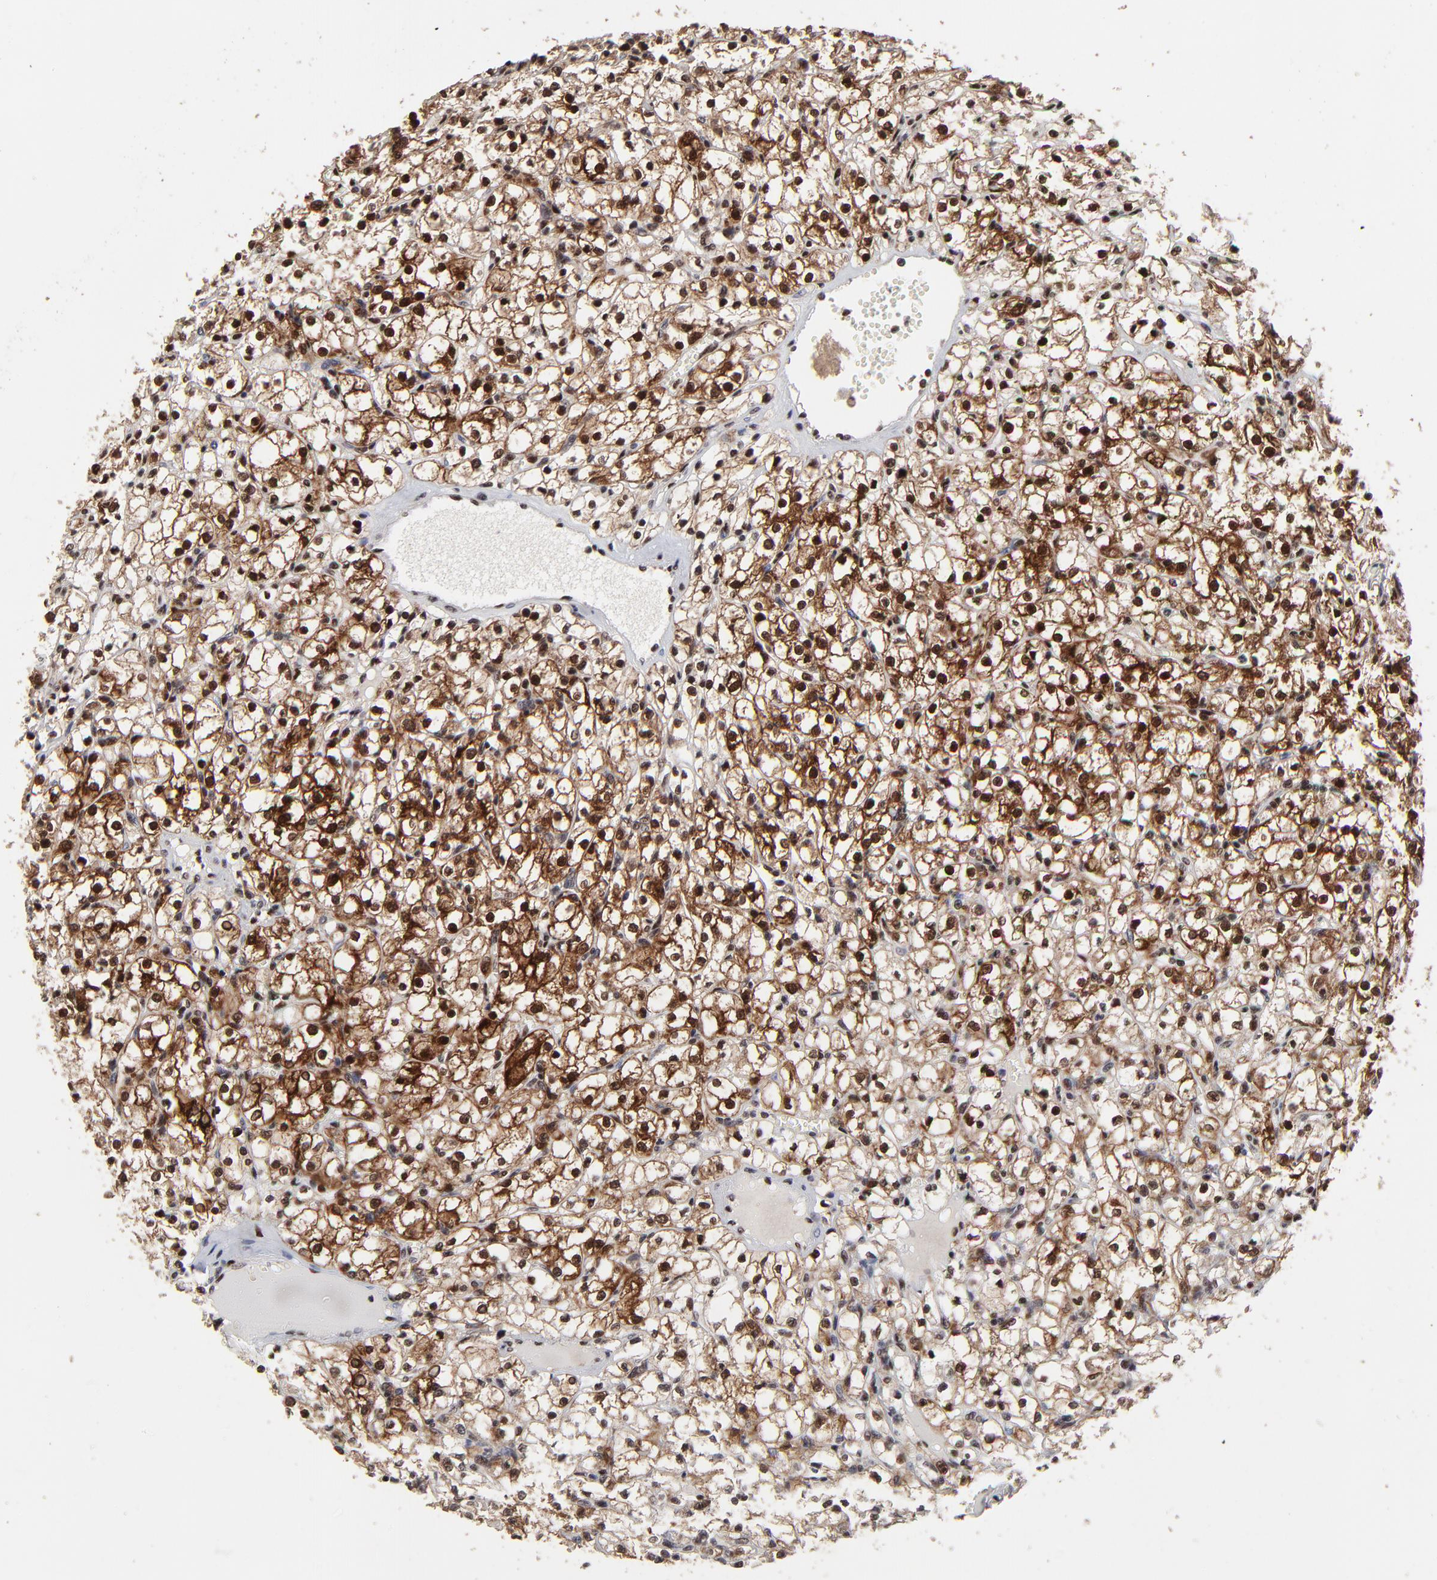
{"staining": {"intensity": "strong", "quantity": ">75%", "location": "cytoplasmic/membranous,nuclear"}, "tissue": "renal cancer", "cell_type": "Tumor cells", "image_type": "cancer", "snomed": [{"axis": "morphology", "description": "Adenocarcinoma, NOS"}, {"axis": "topography", "description": "Kidney"}], "caption": "Immunohistochemical staining of human adenocarcinoma (renal) reveals strong cytoplasmic/membranous and nuclear protein expression in about >75% of tumor cells.", "gene": "RBM22", "patient": {"sex": "male", "age": 61}}